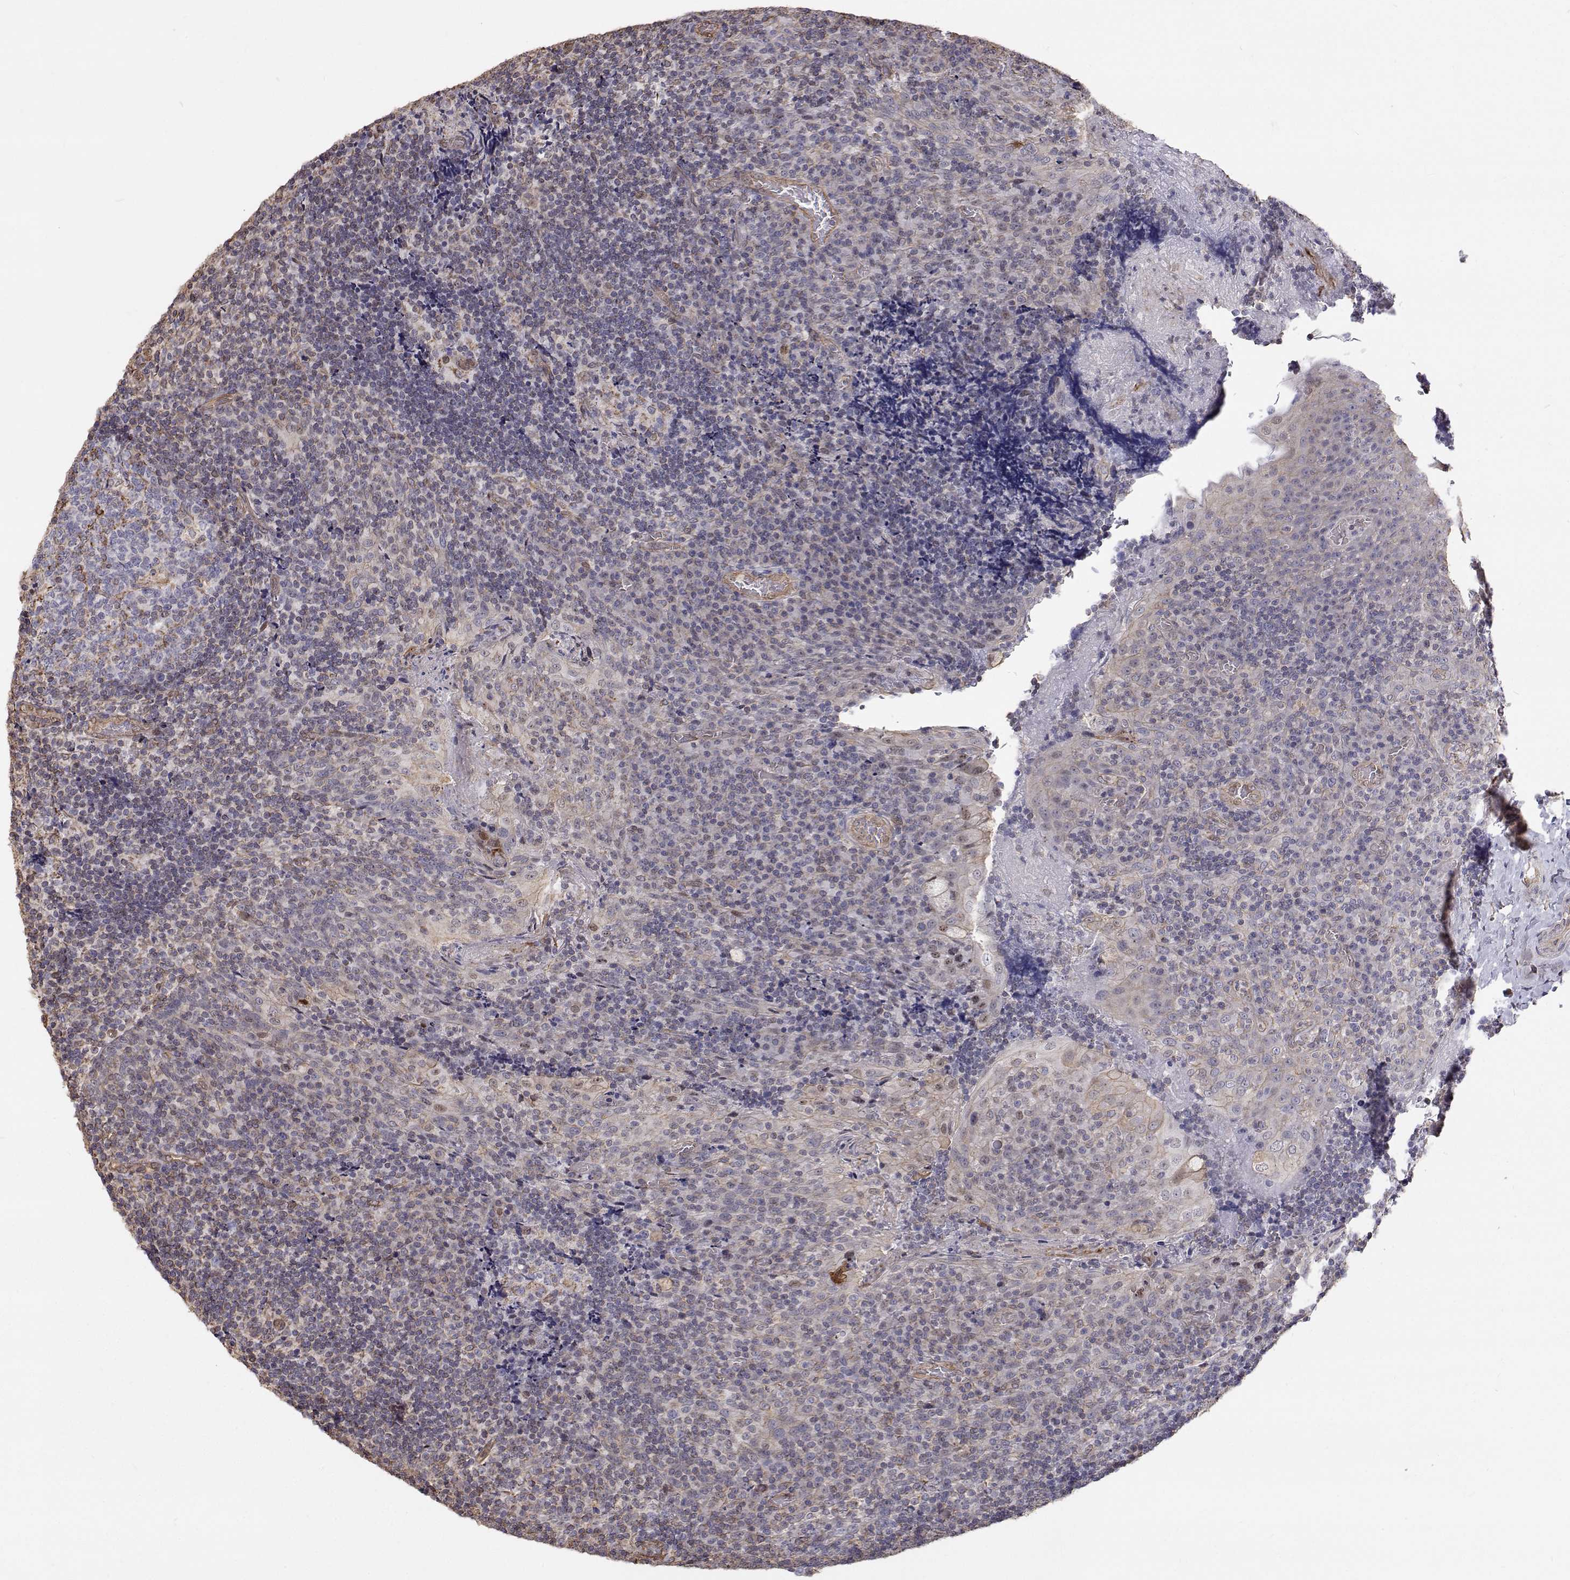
{"staining": {"intensity": "negative", "quantity": "none", "location": "none"}, "tissue": "tonsil", "cell_type": "Germinal center cells", "image_type": "normal", "snomed": [{"axis": "morphology", "description": "Normal tissue, NOS"}, {"axis": "topography", "description": "Tonsil"}], "caption": "IHC histopathology image of normal tonsil: human tonsil stained with DAB (3,3'-diaminobenzidine) displays no significant protein staining in germinal center cells. (DAB immunohistochemistry (IHC) with hematoxylin counter stain).", "gene": "GSDMA", "patient": {"sex": "male", "age": 17}}